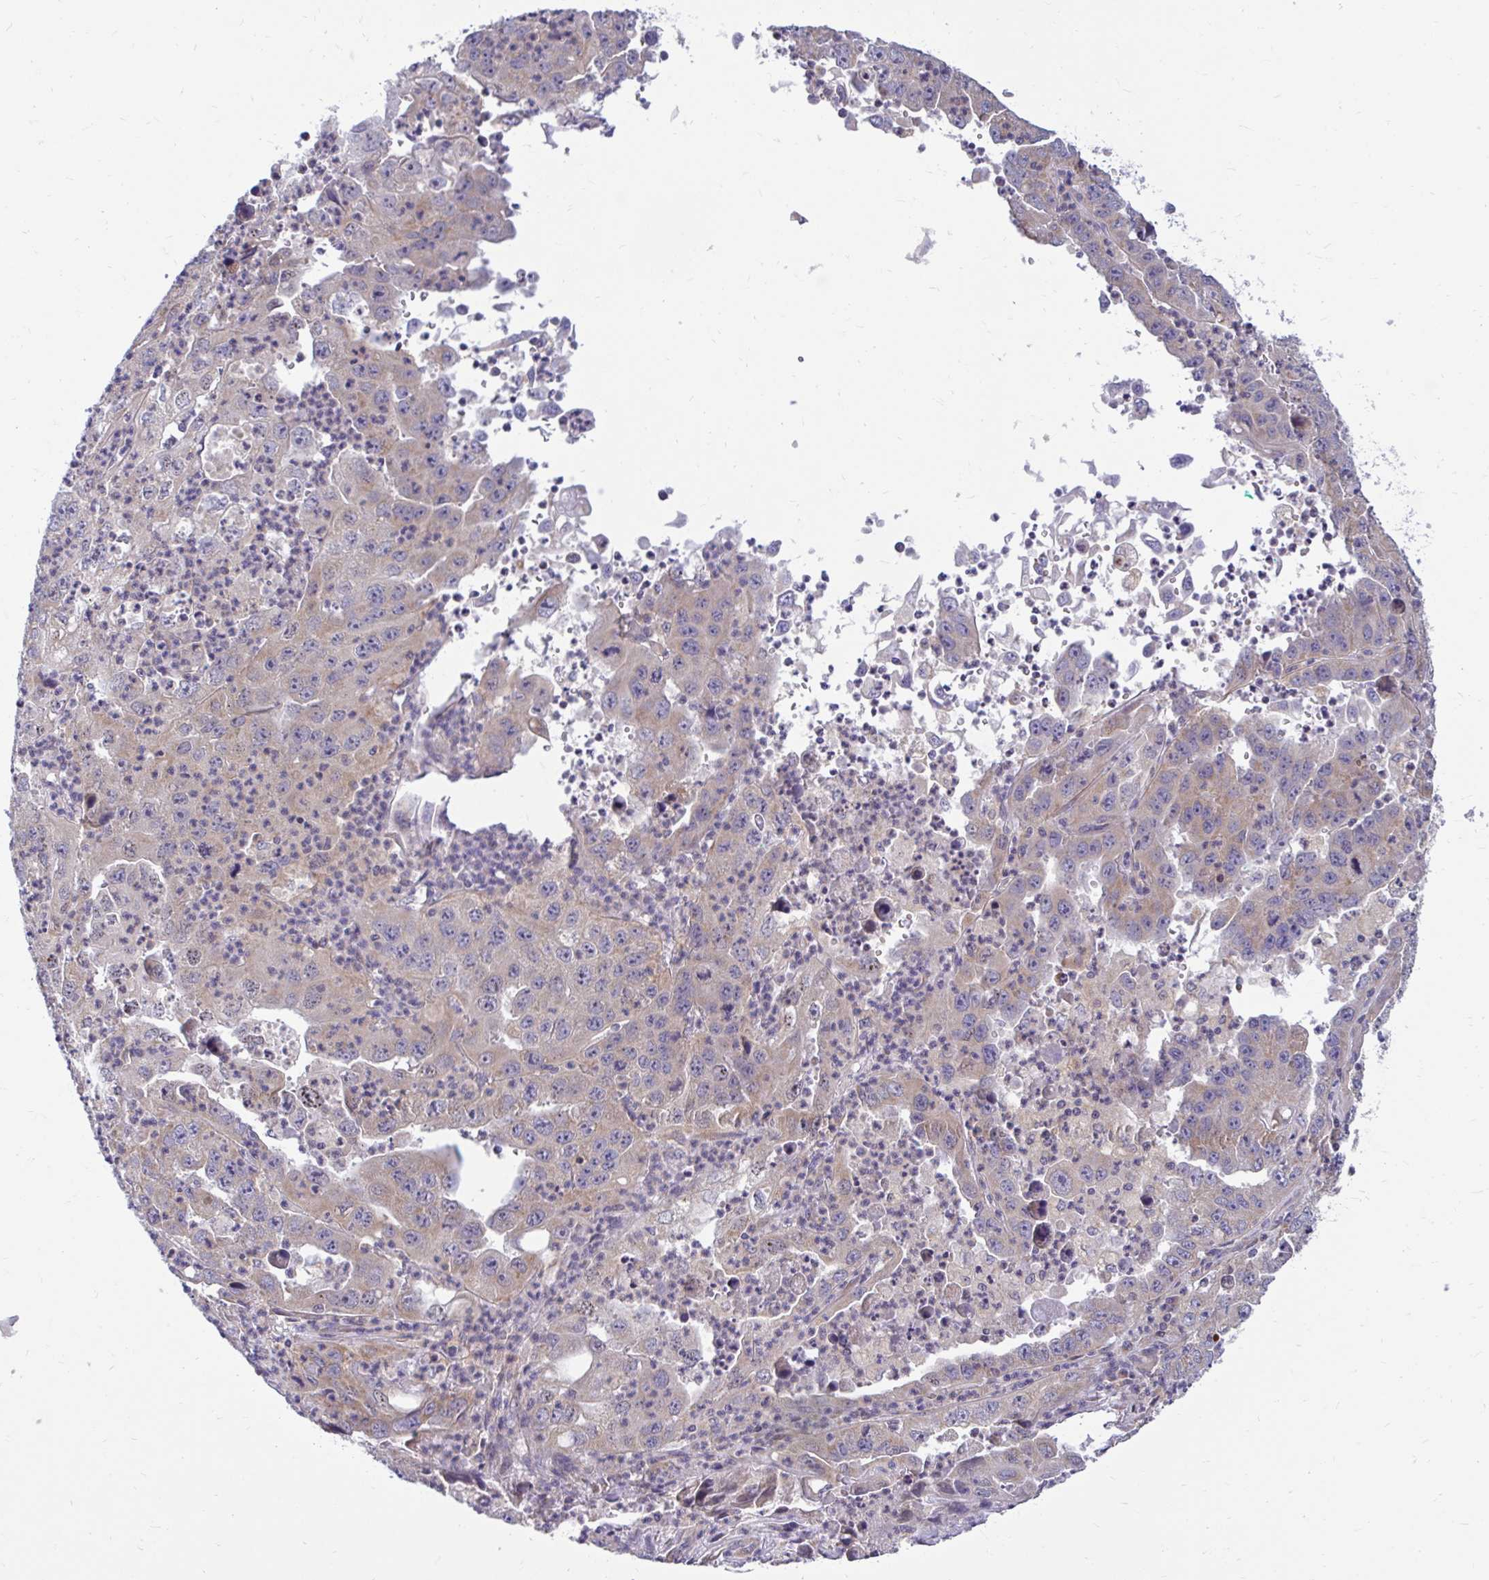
{"staining": {"intensity": "weak", "quantity": "25%-75%", "location": "cytoplasmic/membranous"}, "tissue": "endometrial cancer", "cell_type": "Tumor cells", "image_type": "cancer", "snomed": [{"axis": "morphology", "description": "Adenocarcinoma, NOS"}, {"axis": "topography", "description": "Uterus"}], "caption": "IHC of human endometrial adenocarcinoma reveals low levels of weak cytoplasmic/membranous expression in approximately 25%-75% of tumor cells.", "gene": "VTI1B", "patient": {"sex": "female", "age": 62}}